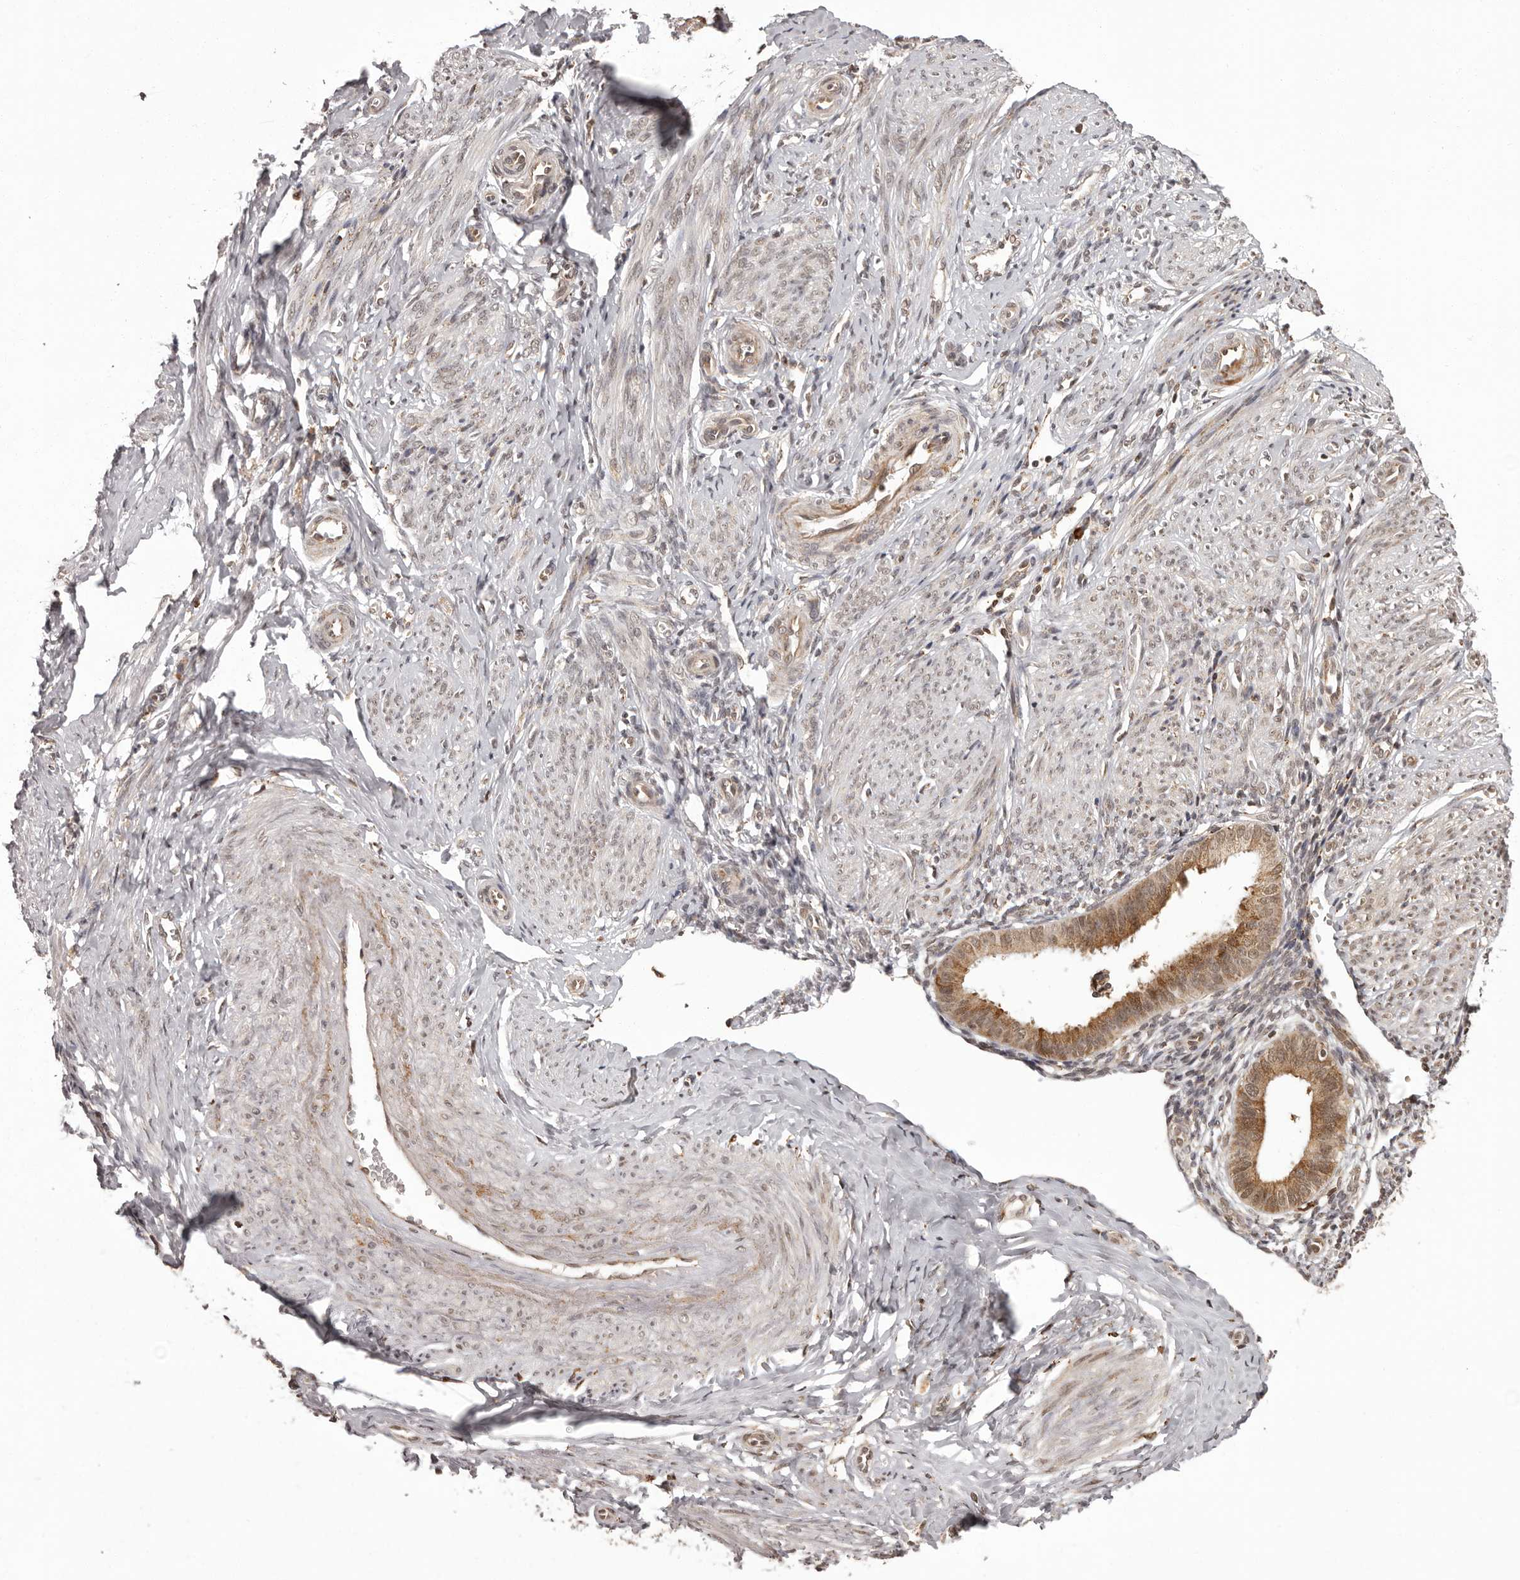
{"staining": {"intensity": "weak", "quantity": "25%-75%", "location": "cytoplasmic/membranous"}, "tissue": "endometrium", "cell_type": "Cells in endometrial stroma", "image_type": "normal", "snomed": [{"axis": "morphology", "description": "Normal tissue, NOS"}, {"axis": "topography", "description": "Uterus"}, {"axis": "topography", "description": "Endometrium"}], "caption": "A micrograph of endometrium stained for a protein displays weak cytoplasmic/membranous brown staining in cells in endometrial stroma.", "gene": "IL32", "patient": {"sex": "female", "age": 48}}